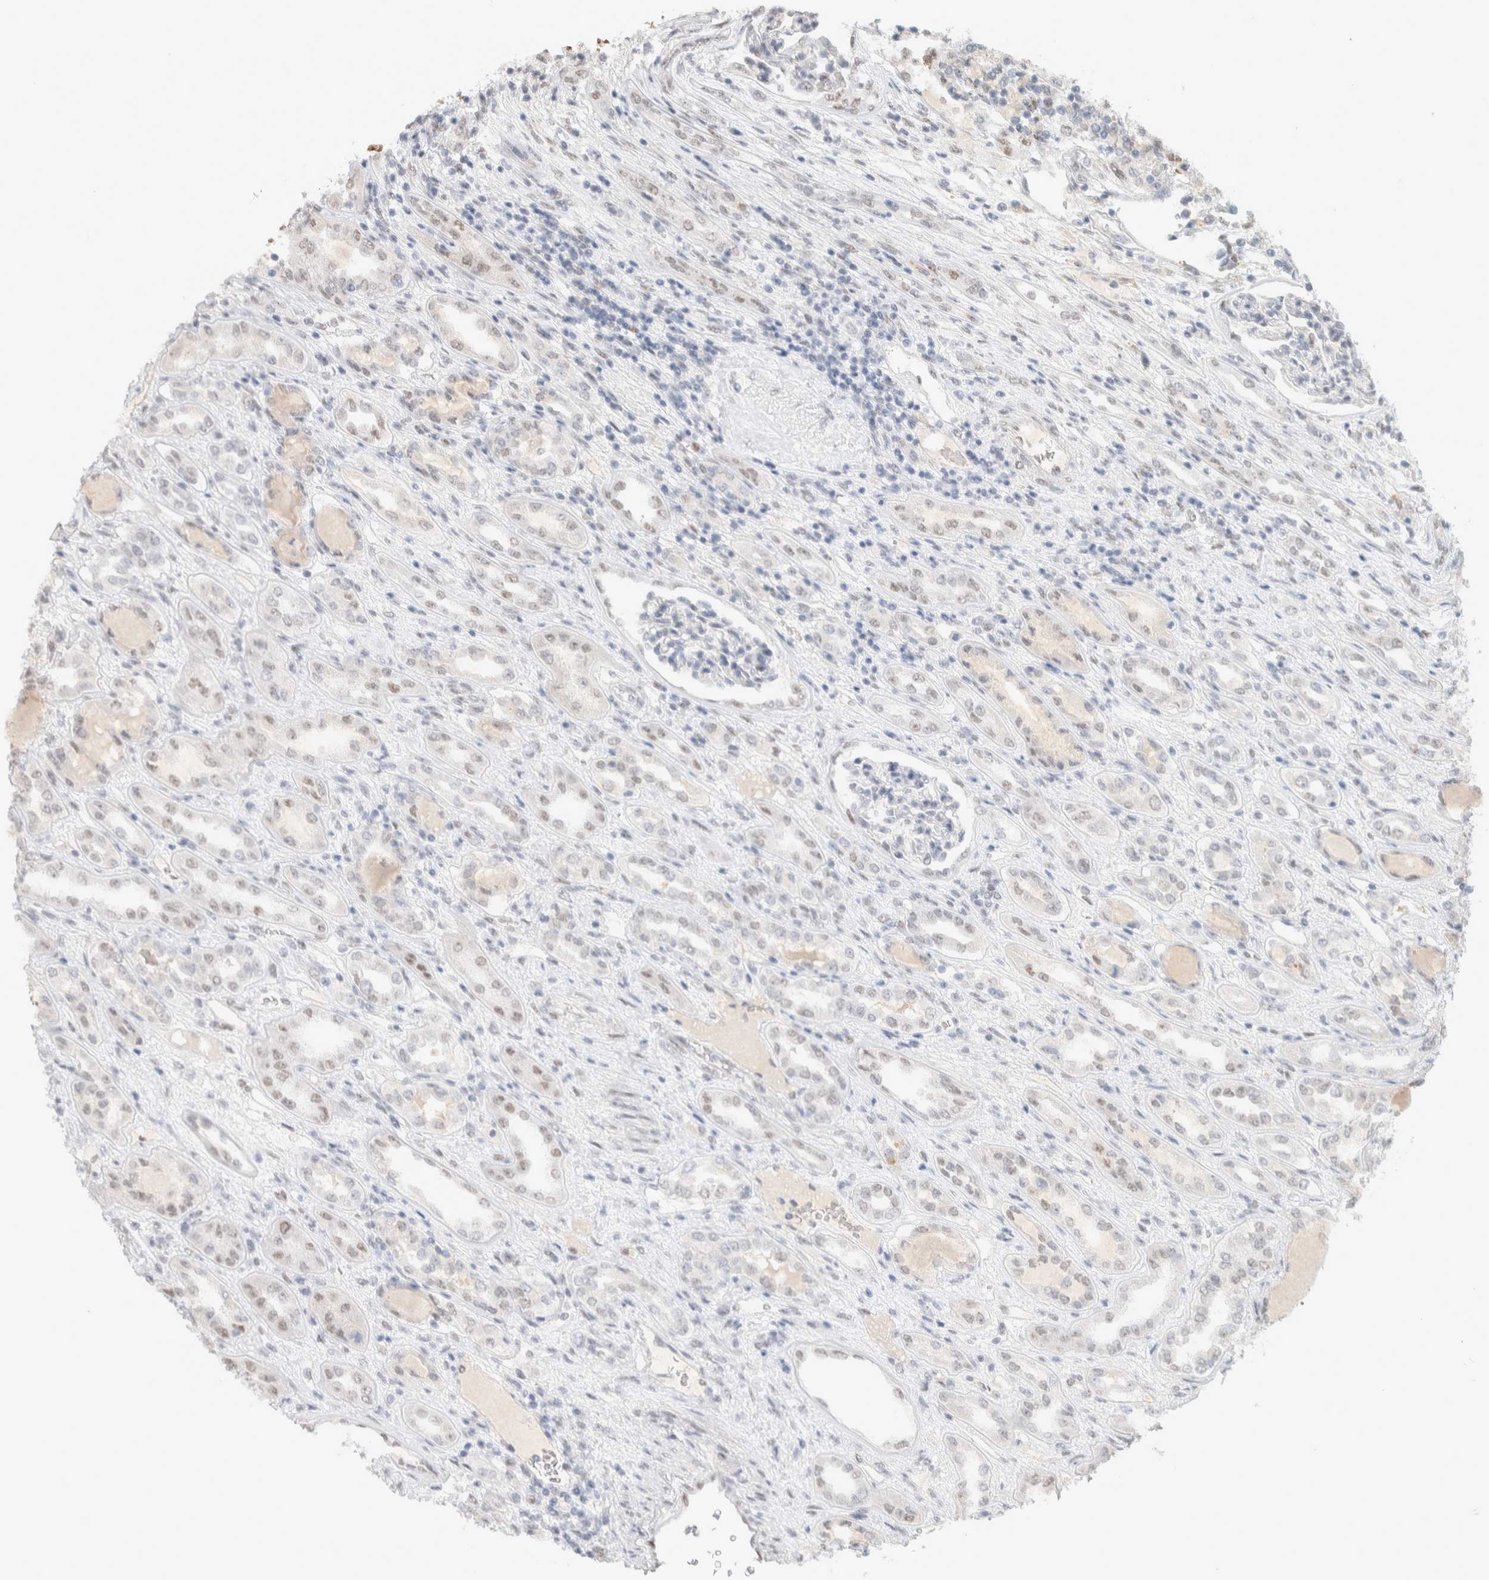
{"staining": {"intensity": "weak", "quantity": "25%-75%", "location": "nuclear"}, "tissue": "renal cancer", "cell_type": "Tumor cells", "image_type": "cancer", "snomed": [{"axis": "morphology", "description": "Adenocarcinoma, NOS"}, {"axis": "topography", "description": "Kidney"}], "caption": "A high-resolution histopathology image shows immunohistochemistry staining of renal cancer (adenocarcinoma), which shows weak nuclear positivity in about 25%-75% of tumor cells.", "gene": "PUS7", "patient": {"sex": "female", "age": 54}}